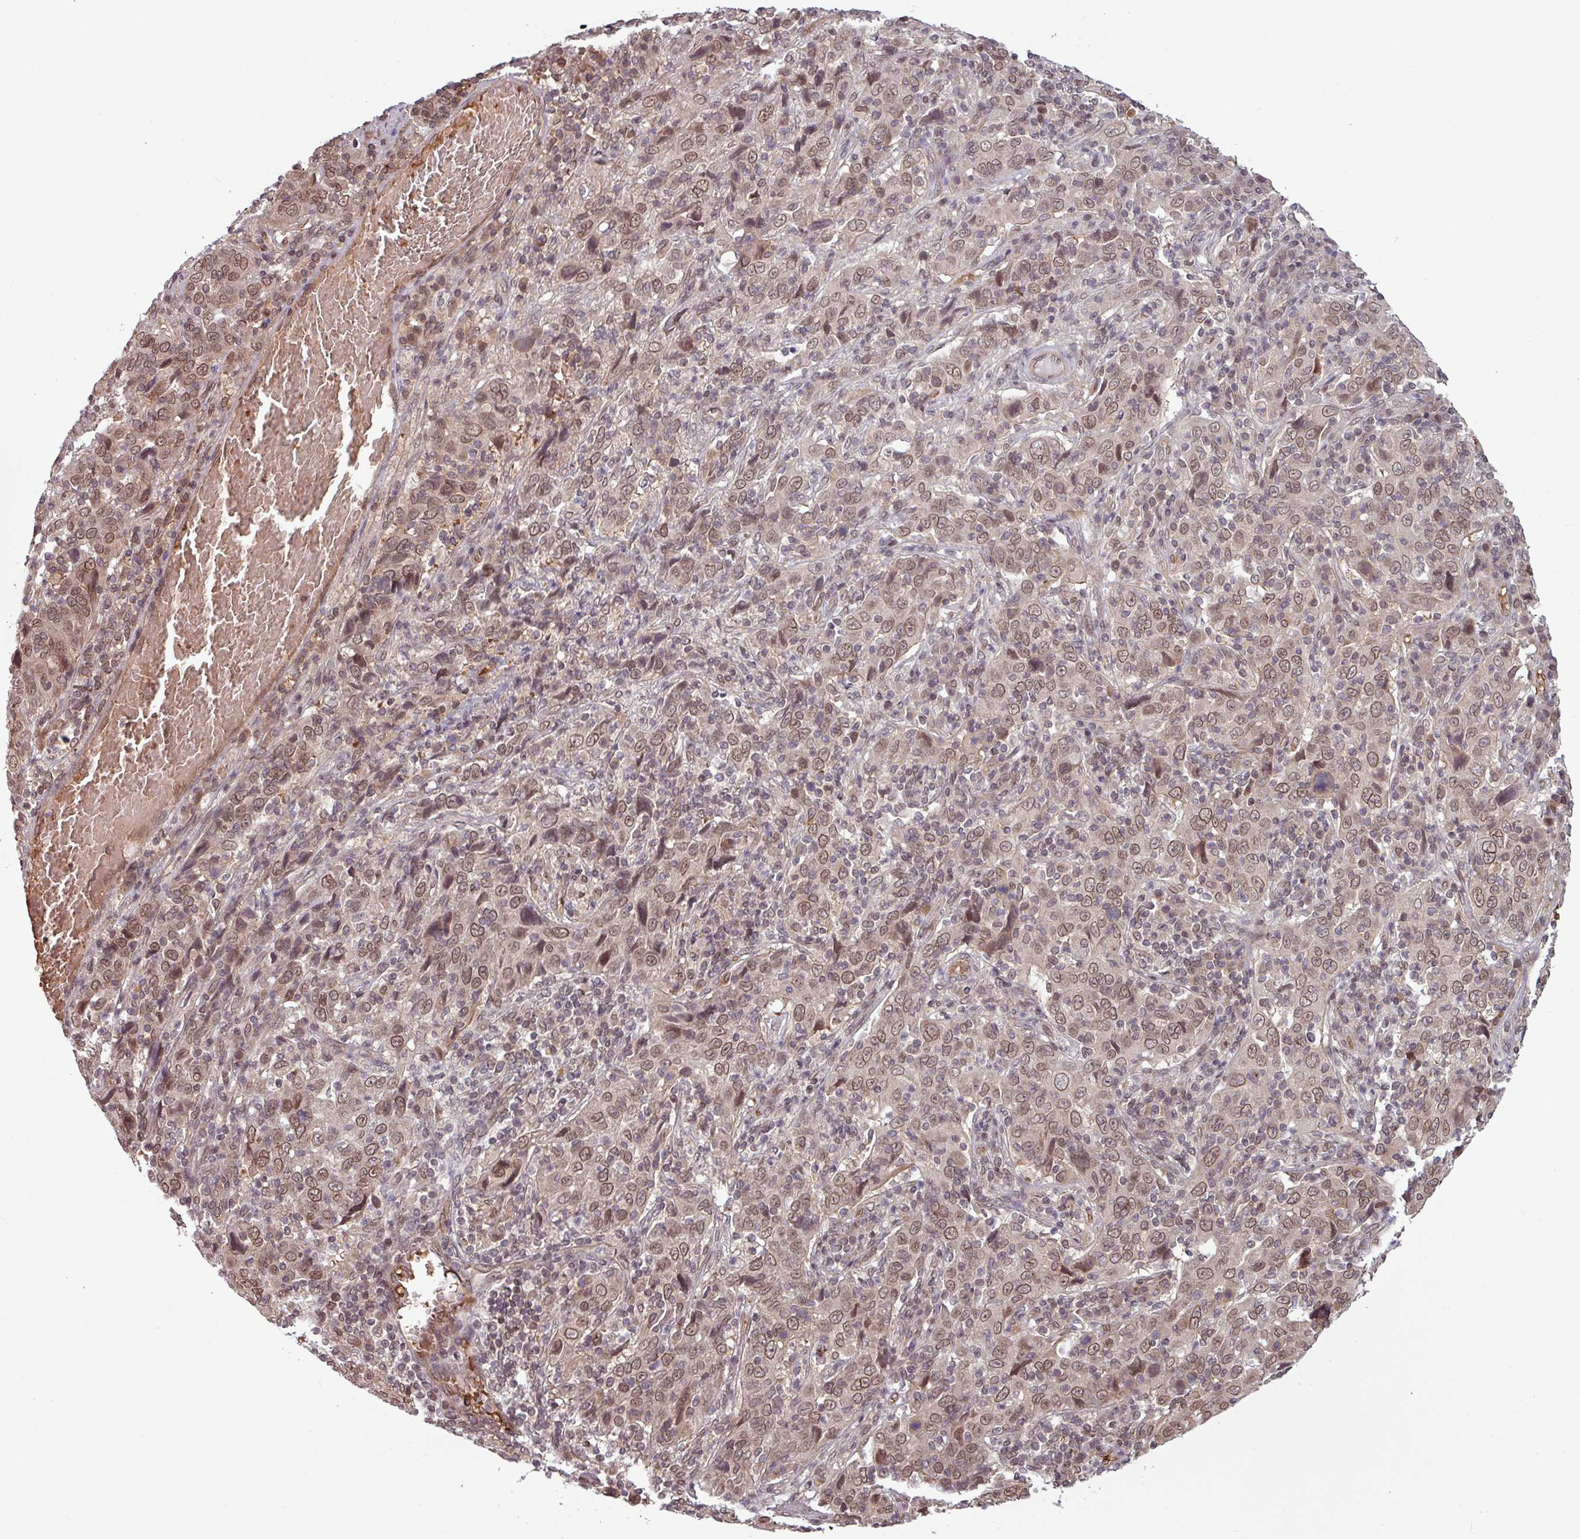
{"staining": {"intensity": "moderate", "quantity": ">75%", "location": "cytoplasmic/membranous,nuclear"}, "tissue": "cervical cancer", "cell_type": "Tumor cells", "image_type": "cancer", "snomed": [{"axis": "morphology", "description": "Squamous cell carcinoma, NOS"}, {"axis": "topography", "description": "Cervix"}], "caption": "Immunohistochemistry (IHC) of human cervical squamous cell carcinoma shows medium levels of moderate cytoplasmic/membranous and nuclear expression in approximately >75% of tumor cells.", "gene": "RBM4B", "patient": {"sex": "female", "age": 46}}